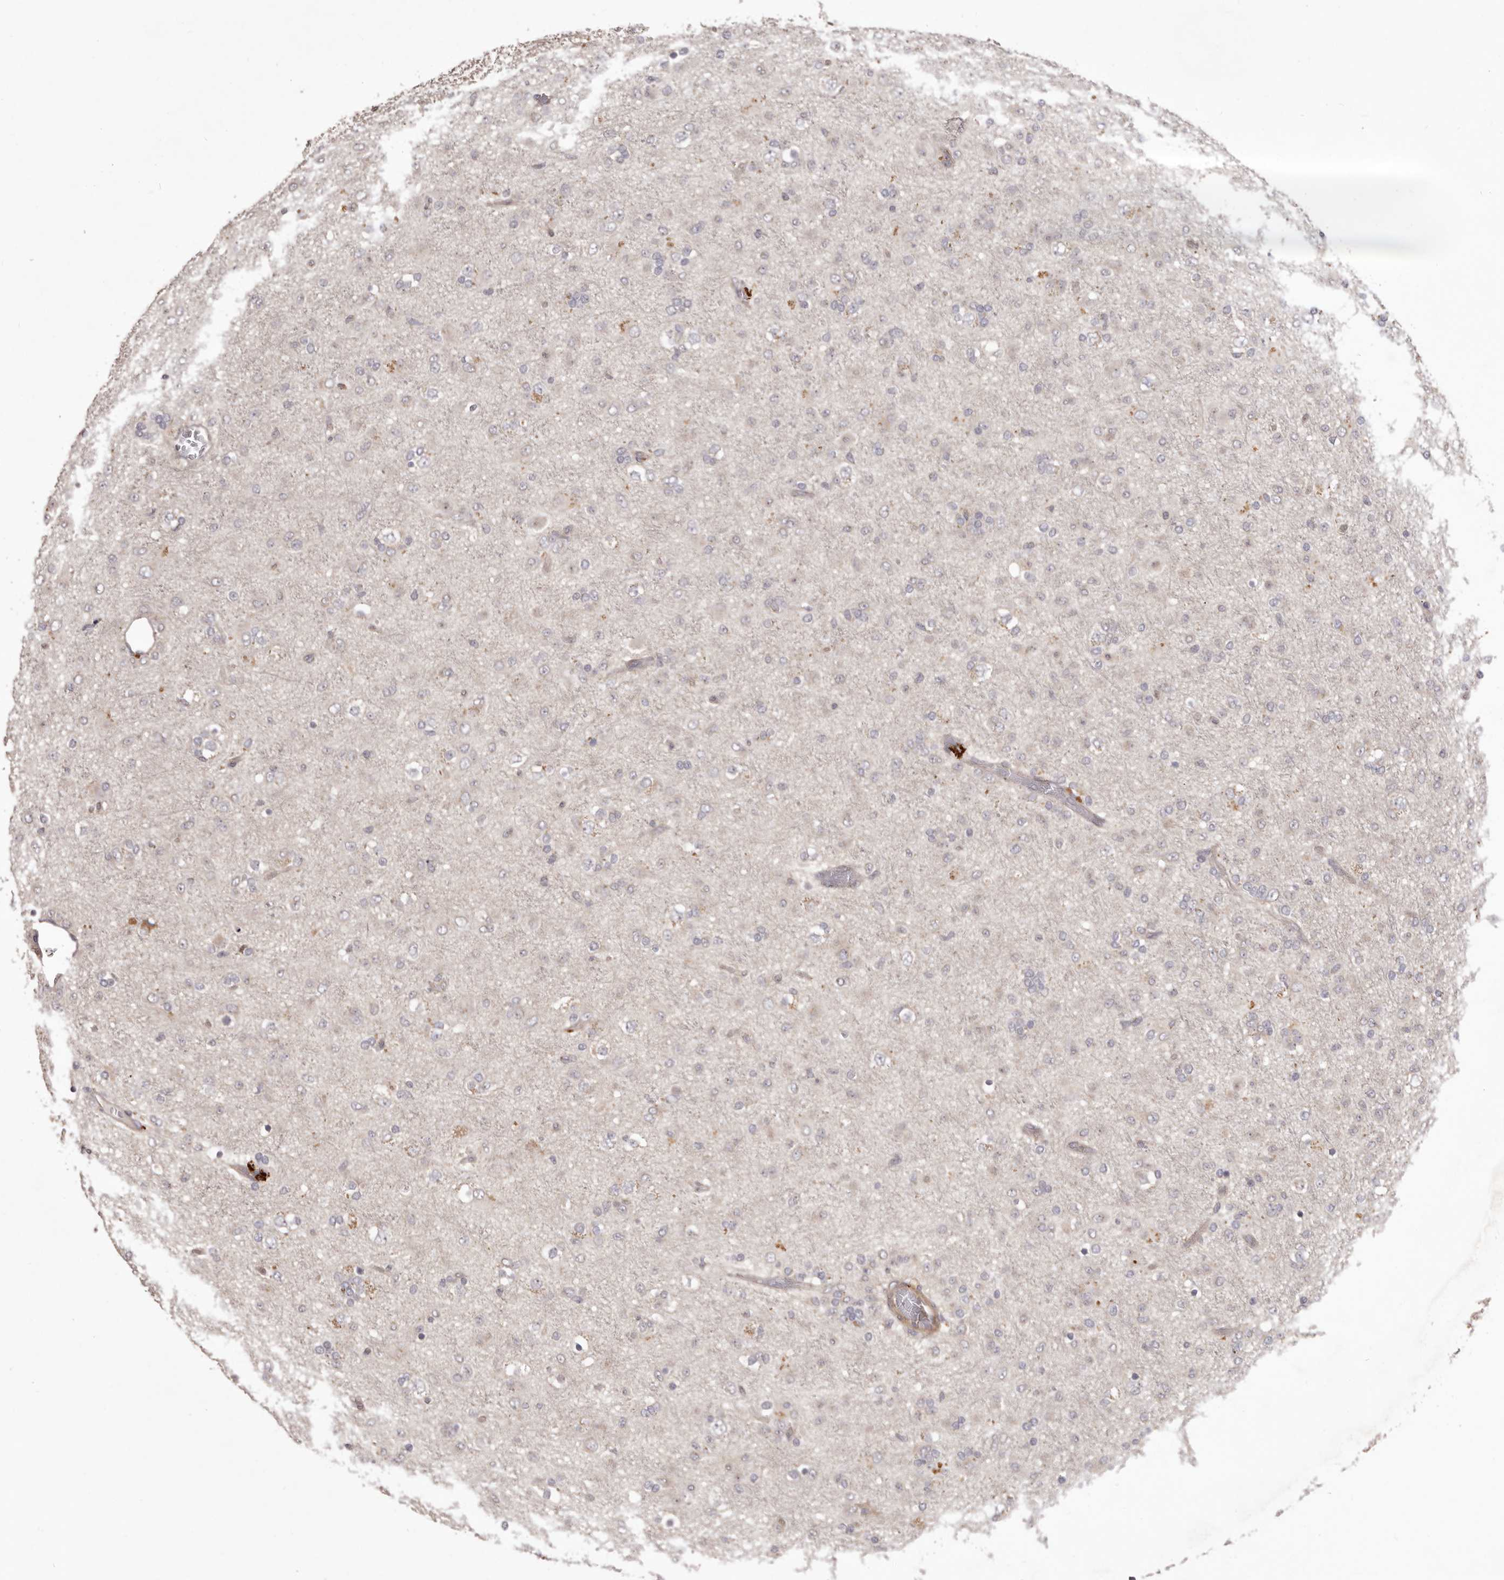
{"staining": {"intensity": "negative", "quantity": "none", "location": "none"}, "tissue": "glioma", "cell_type": "Tumor cells", "image_type": "cancer", "snomed": [{"axis": "morphology", "description": "Glioma, malignant, Low grade"}, {"axis": "topography", "description": "Brain"}], "caption": "This is an IHC micrograph of human malignant glioma (low-grade). There is no expression in tumor cells.", "gene": "HRH1", "patient": {"sex": "male", "age": 65}}